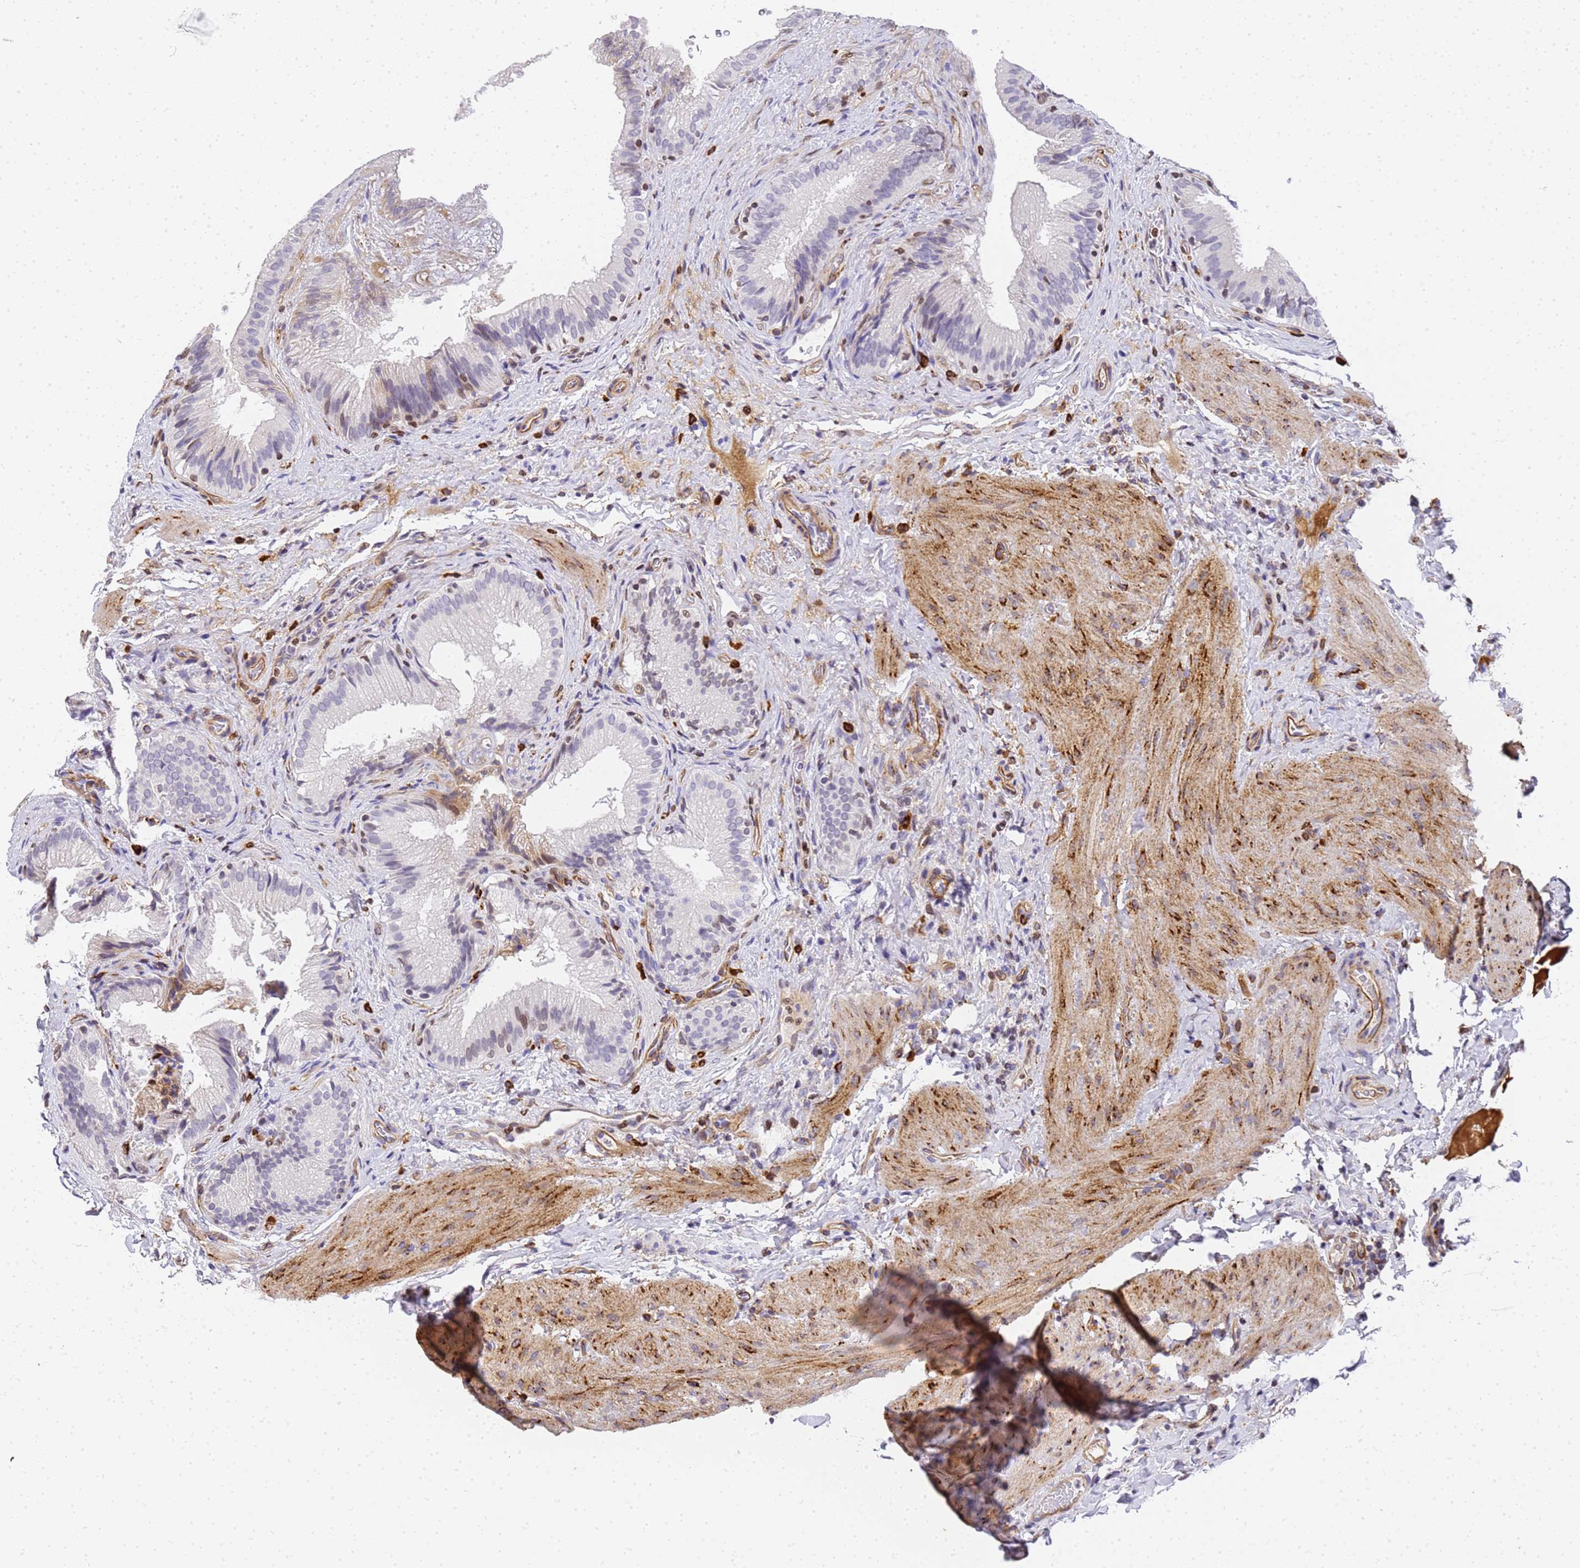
{"staining": {"intensity": "moderate", "quantity": "<25%", "location": "cytoplasmic/membranous,nuclear"}, "tissue": "gallbladder", "cell_type": "Glandular cells", "image_type": "normal", "snomed": [{"axis": "morphology", "description": "Normal tissue, NOS"}, {"axis": "topography", "description": "Gallbladder"}], "caption": "The histopathology image displays staining of benign gallbladder, revealing moderate cytoplasmic/membranous,nuclear protein positivity (brown color) within glandular cells.", "gene": "IGFBP7", "patient": {"sex": "female", "age": 30}}